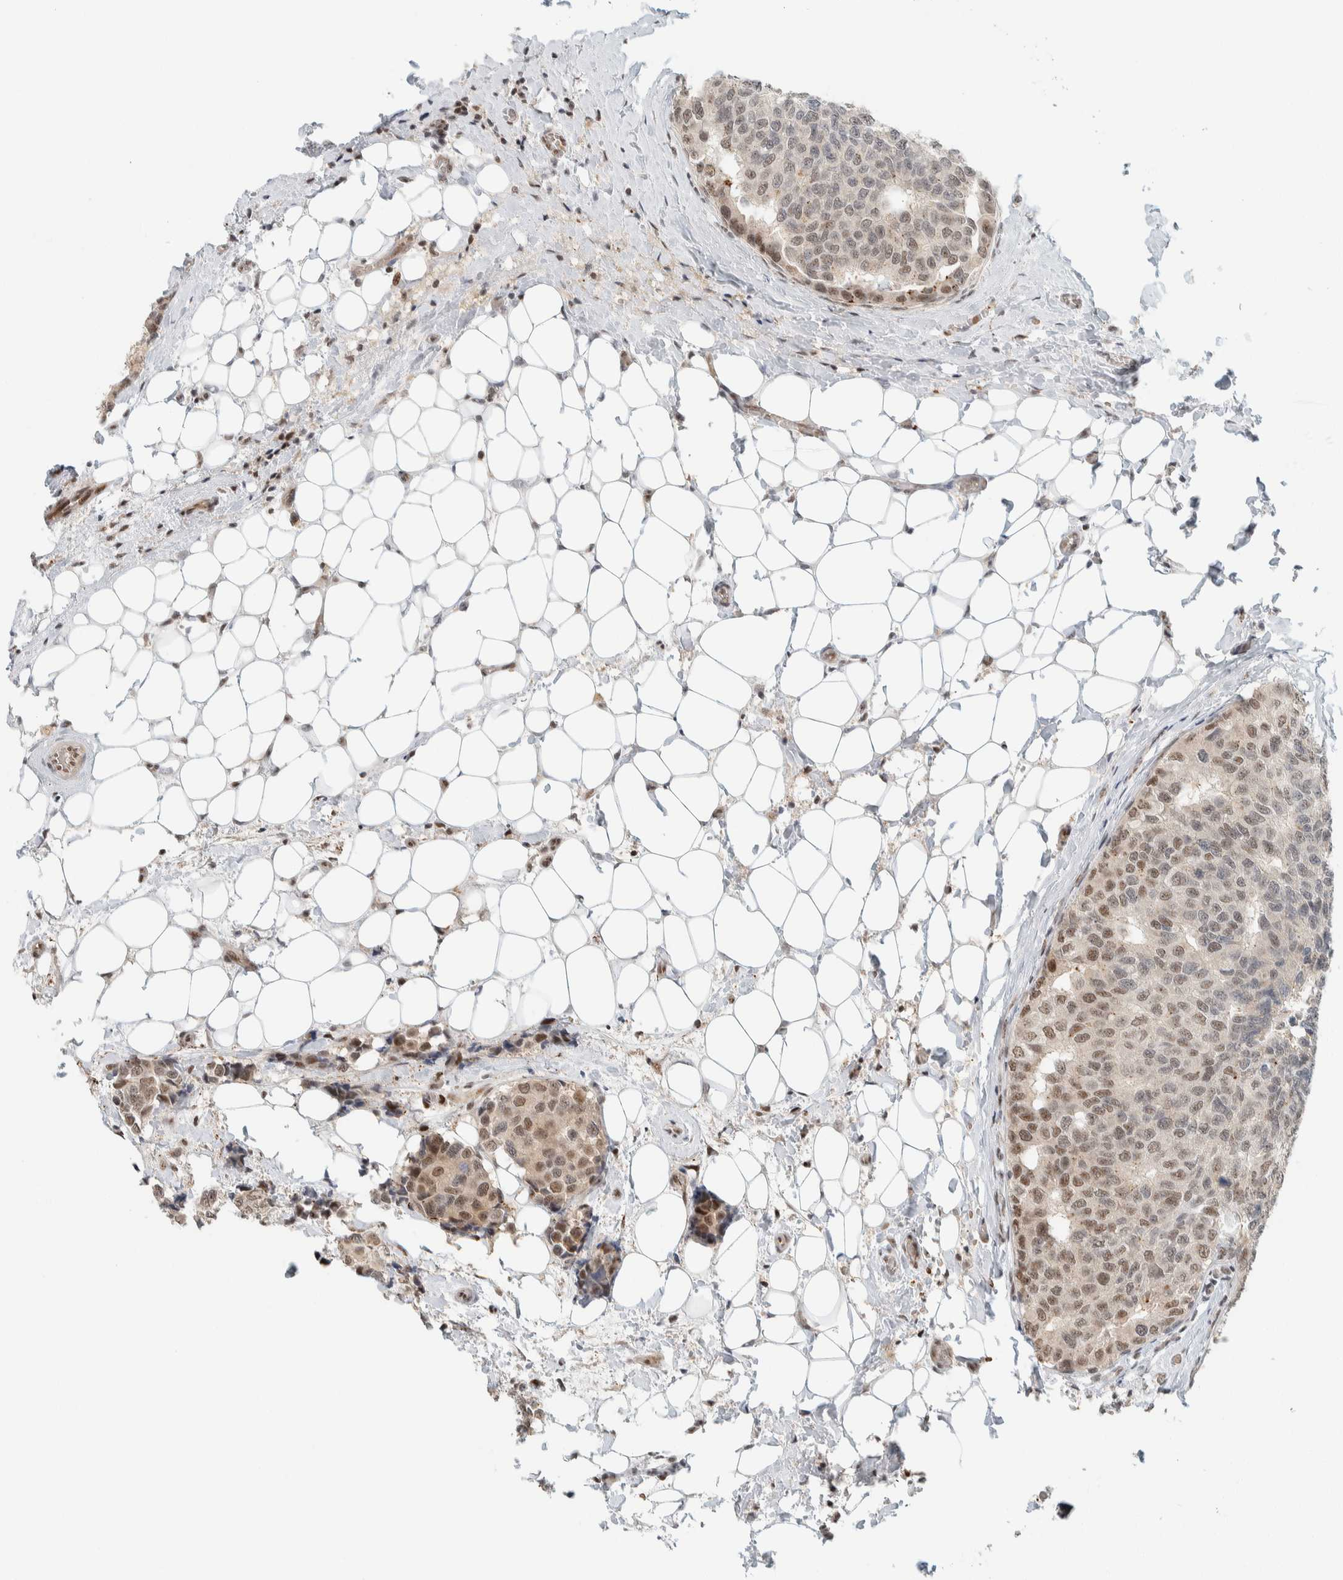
{"staining": {"intensity": "moderate", "quantity": ">75%", "location": "nuclear"}, "tissue": "breast cancer", "cell_type": "Tumor cells", "image_type": "cancer", "snomed": [{"axis": "morphology", "description": "Normal tissue, NOS"}, {"axis": "morphology", "description": "Duct carcinoma"}, {"axis": "topography", "description": "Breast"}], "caption": "Infiltrating ductal carcinoma (breast) stained with IHC exhibits moderate nuclear staining in approximately >75% of tumor cells.", "gene": "ZBTB2", "patient": {"sex": "female", "age": 43}}